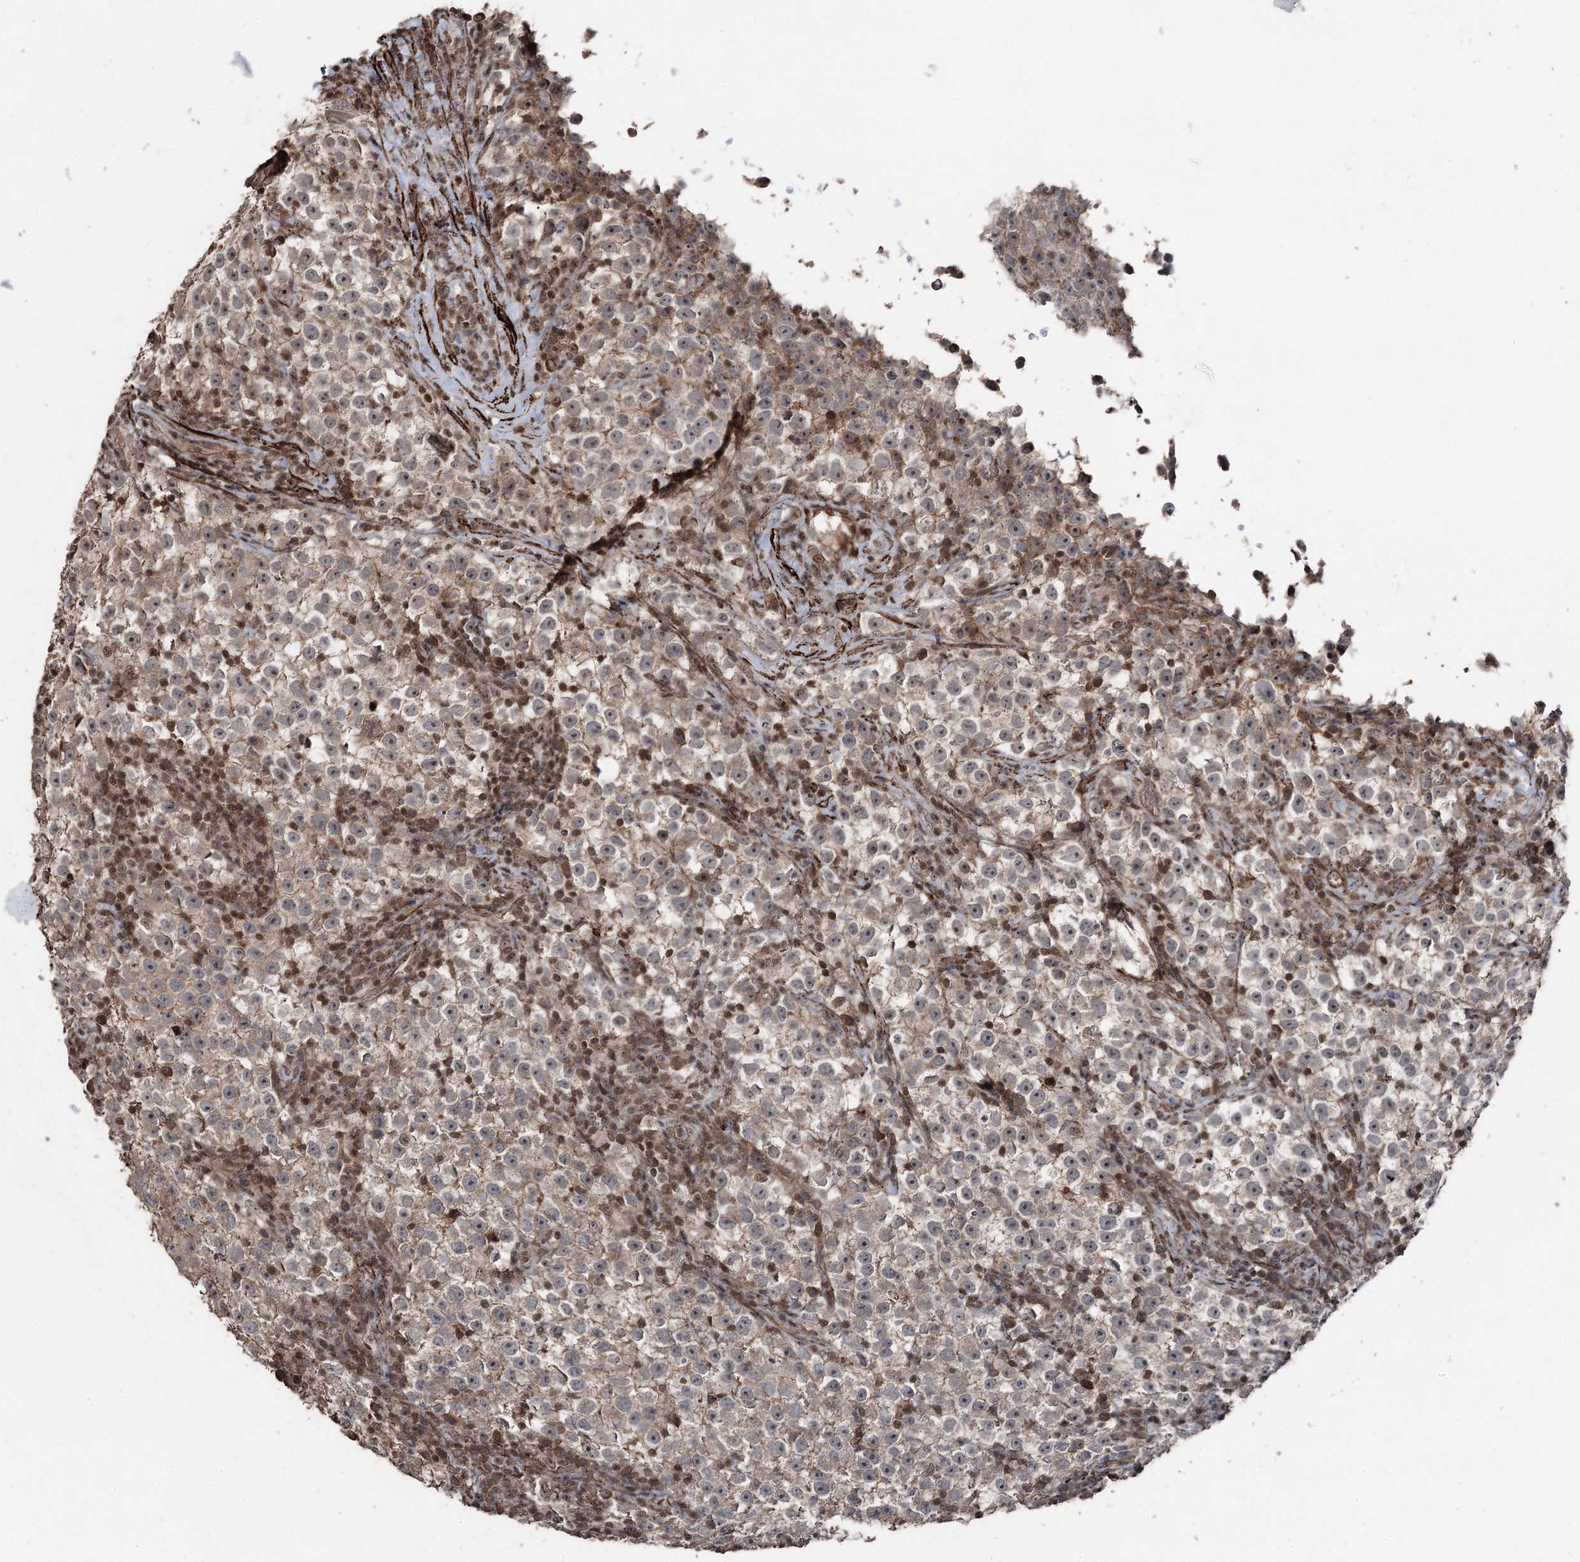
{"staining": {"intensity": "weak", "quantity": "25%-75%", "location": "cytoplasmic/membranous,nuclear"}, "tissue": "testis cancer", "cell_type": "Tumor cells", "image_type": "cancer", "snomed": [{"axis": "morphology", "description": "Seminoma, NOS"}, {"axis": "topography", "description": "Testis"}], "caption": "IHC image of testis cancer (seminoma) stained for a protein (brown), which demonstrates low levels of weak cytoplasmic/membranous and nuclear positivity in about 25%-75% of tumor cells.", "gene": "CCDC82", "patient": {"sex": "male", "age": 22}}